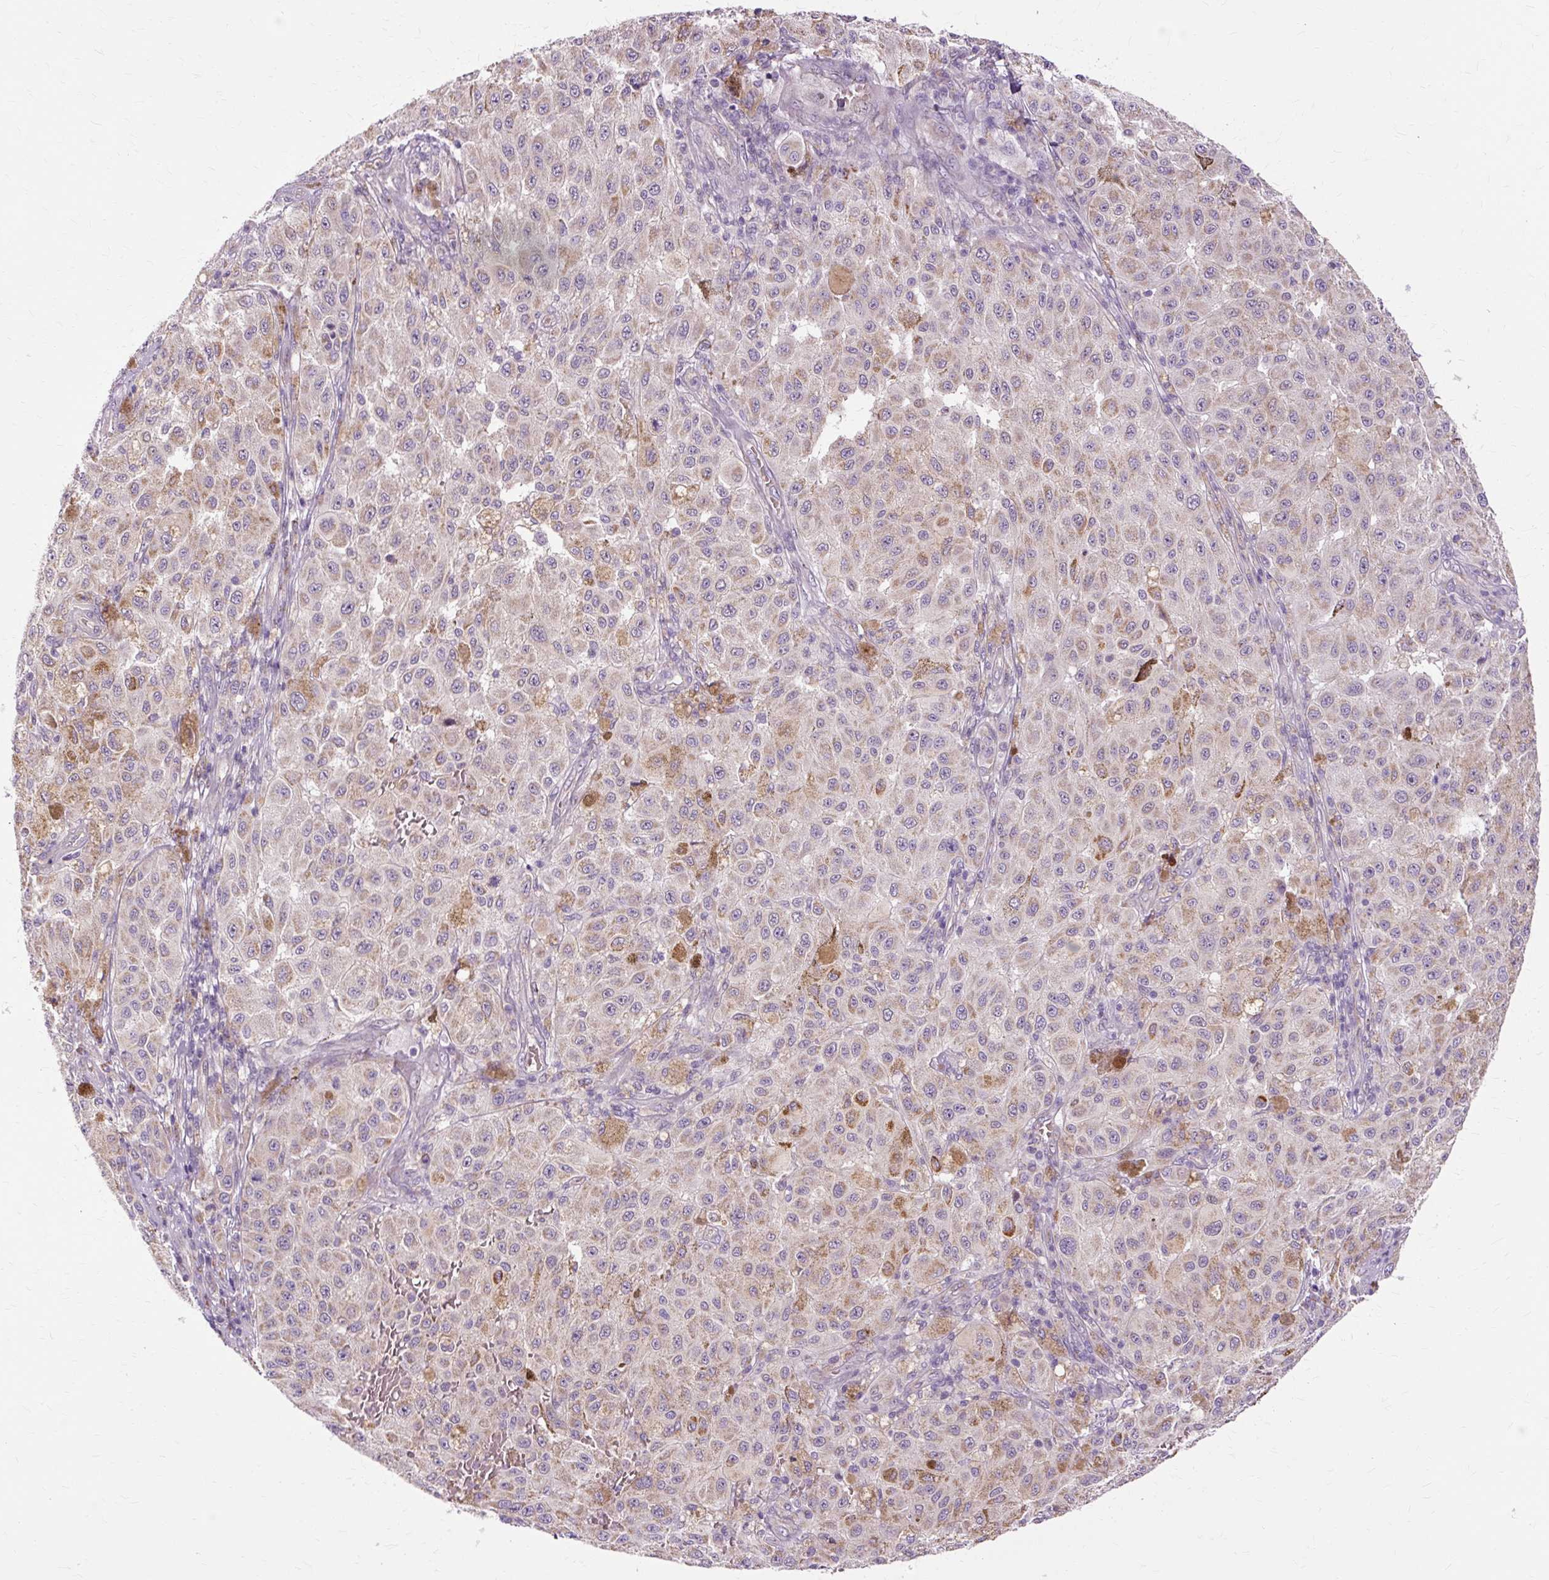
{"staining": {"intensity": "moderate", "quantity": "25%-75%", "location": "cytoplasmic/membranous"}, "tissue": "melanoma", "cell_type": "Tumor cells", "image_type": "cancer", "snomed": [{"axis": "morphology", "description": "Malignant melanoma, NOS"}, {"axis": "topography", "description": "Skin"}], "caption": "Protein staining shows moderate cytoplasmic/membranous staining in about 25%-75% of tumor cells in malignant melanoma. Immunohistochemistry stains the protein in brown and the nuclei are stained blue.", "gene": "PDZD2", "patient": {"sex": "female", "age": 64}}